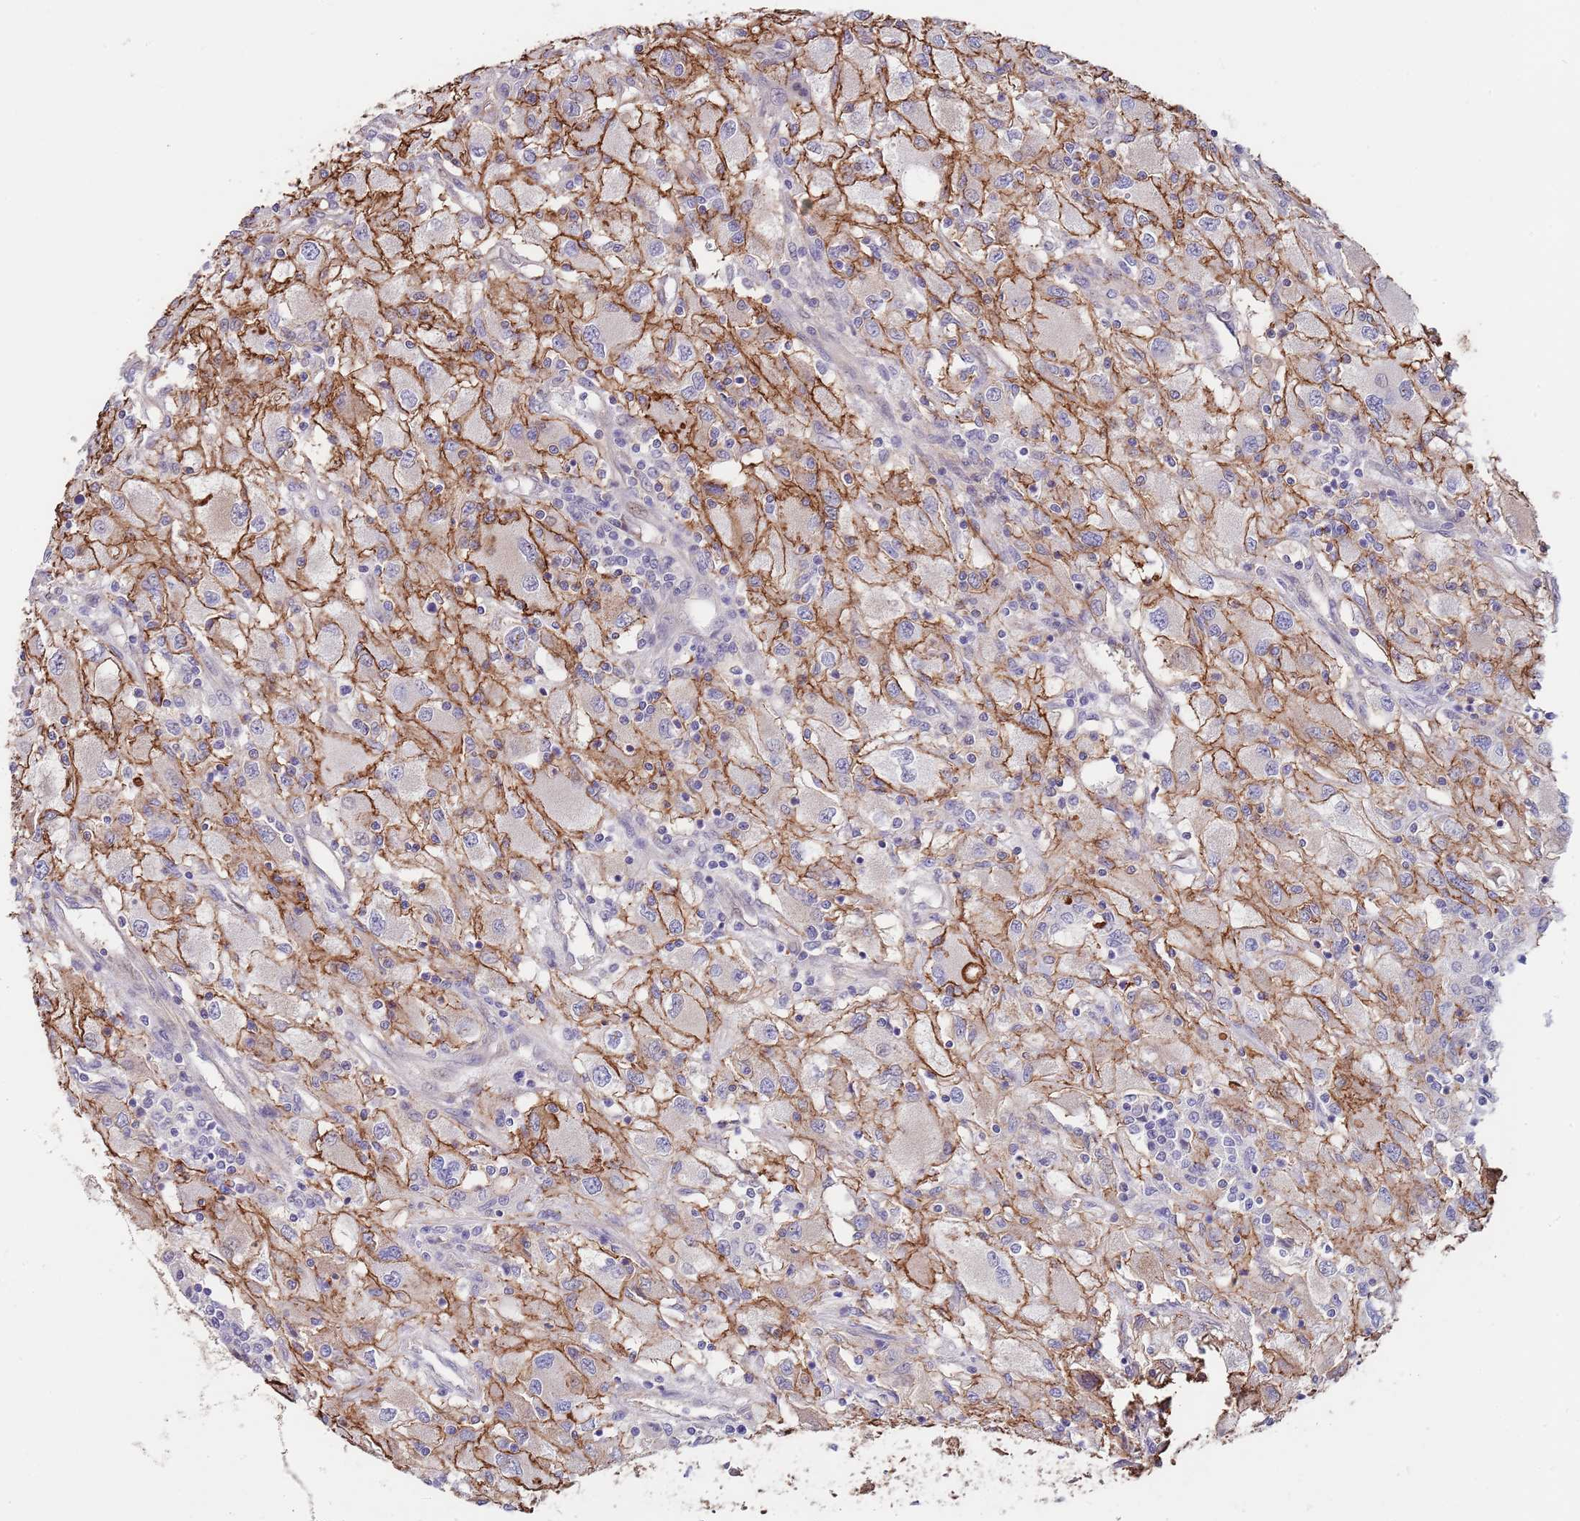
{"staining": {"intensity": "moderate", "quantity": "25%-75%", "location": "cytoplasmic/membranous"}, "tissue": "renal cancer", "cell_type": "Tumor cells", "image_type": "cancer", "snomed": [{"axis": "morphology", "description": "Adenocarcinoma, NOS"}, {"axis": "topography", "description": "Kidney"}], "caption": "Human adenocarcinoma (renal) stained with a brown dye demonstrates moderate cytoplasmic/membranous positive expression in about 25%-75% of tumor cells.", "gene": "BPNT1", "patient": {"sex": "female", "age": 67}}